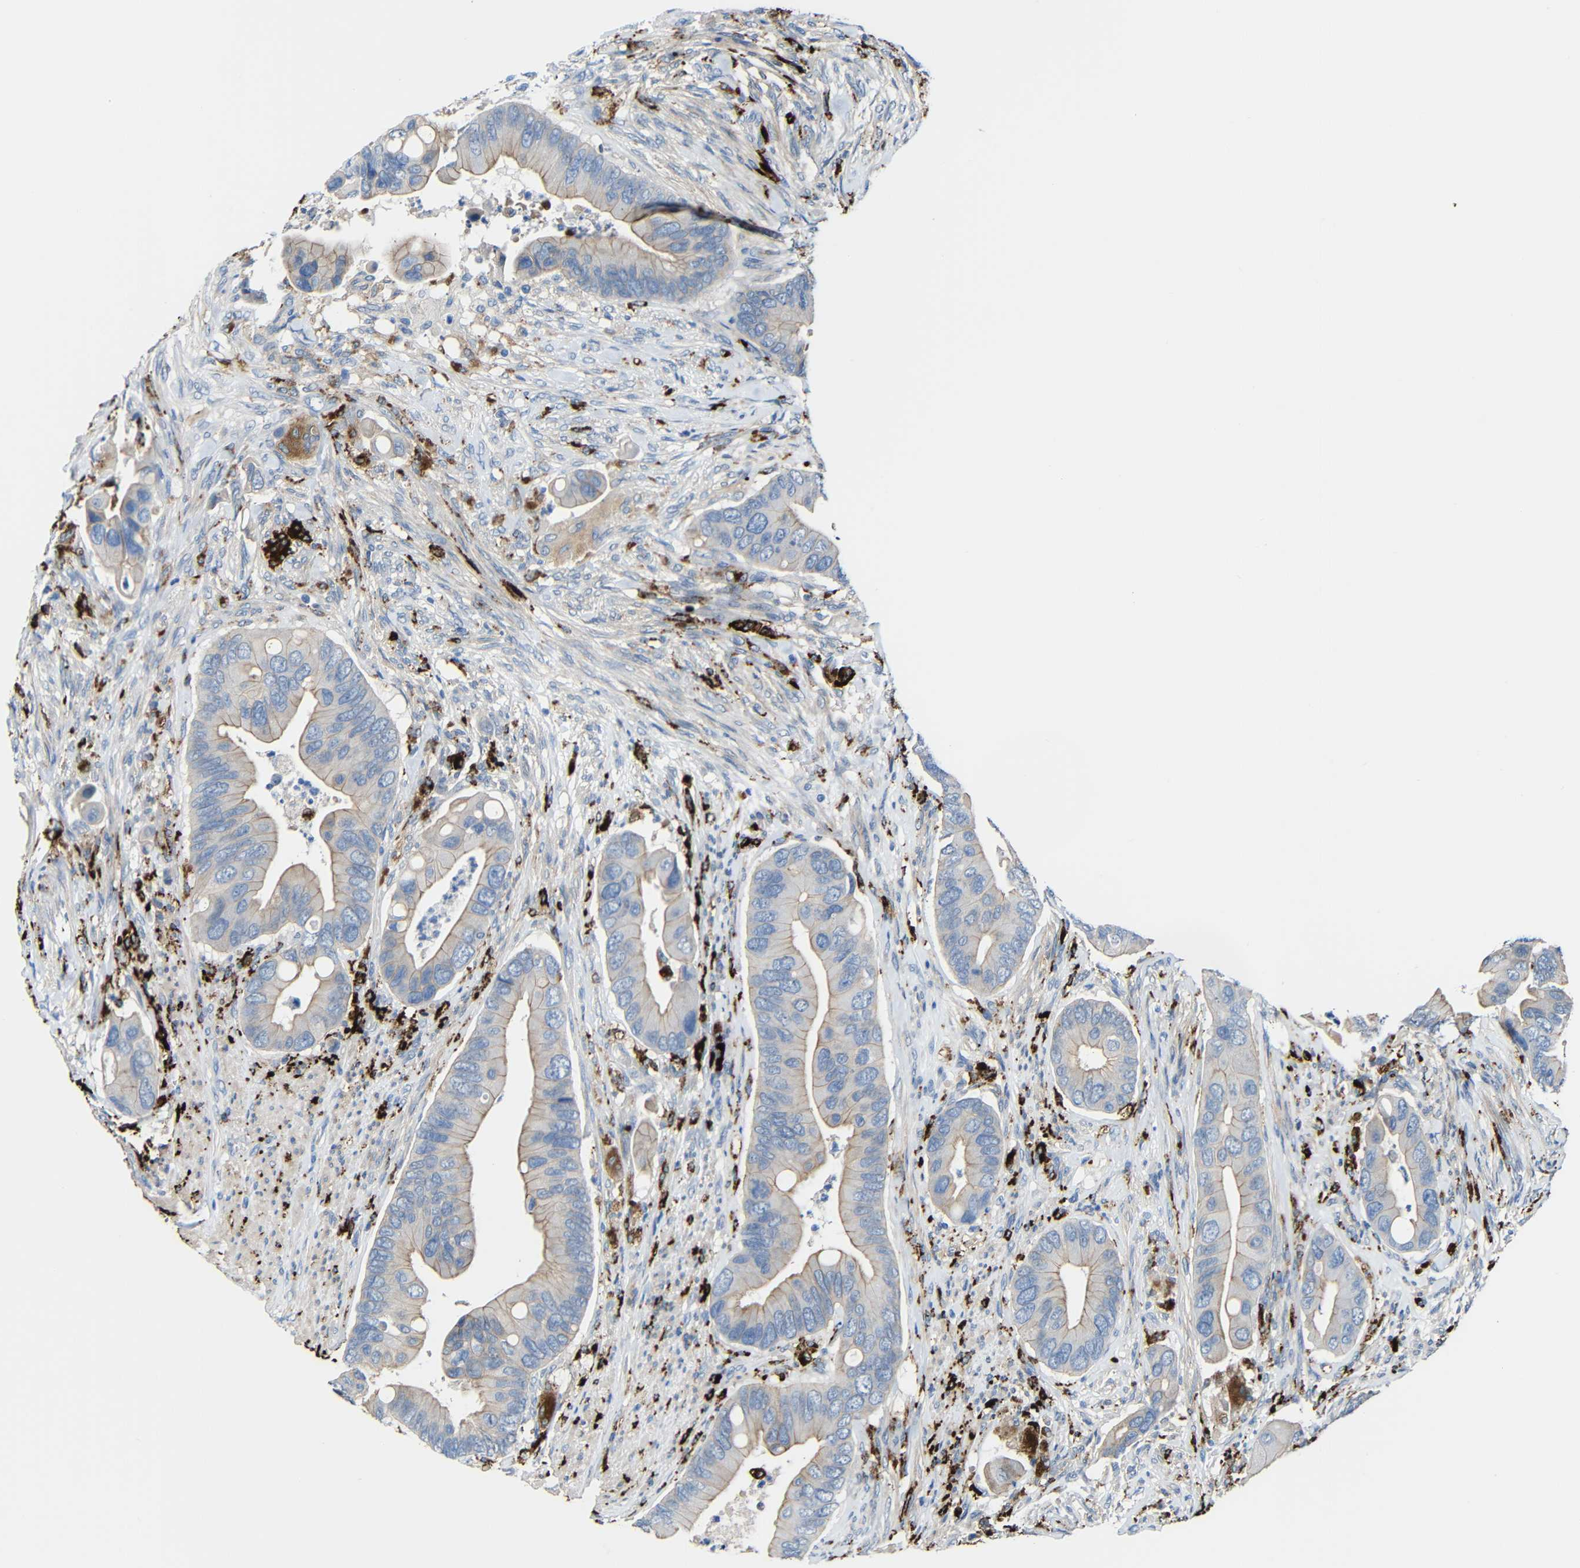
{"staining": {"intensity": "weak", "quantity": ">75%", "location": "cytoplasmic/membranous"}, "tissue": "colorectal cancer", "cell_type": "Tumor cells", "image_type": "cancer", "snomed": [{"axis": "morphology", "description": "Adenocarcinoma, NOS"}, {"axis": "topography", "description": "Rectum"}], "caption": "Tumor cells display low levels of weak cytoplasmic/membranous expression in approximately >75% of cells in human colorectal cancer (adenocarcinoma).", "gene": "HLA-DMA", "patient": {"sex": "female", "age": 57}}